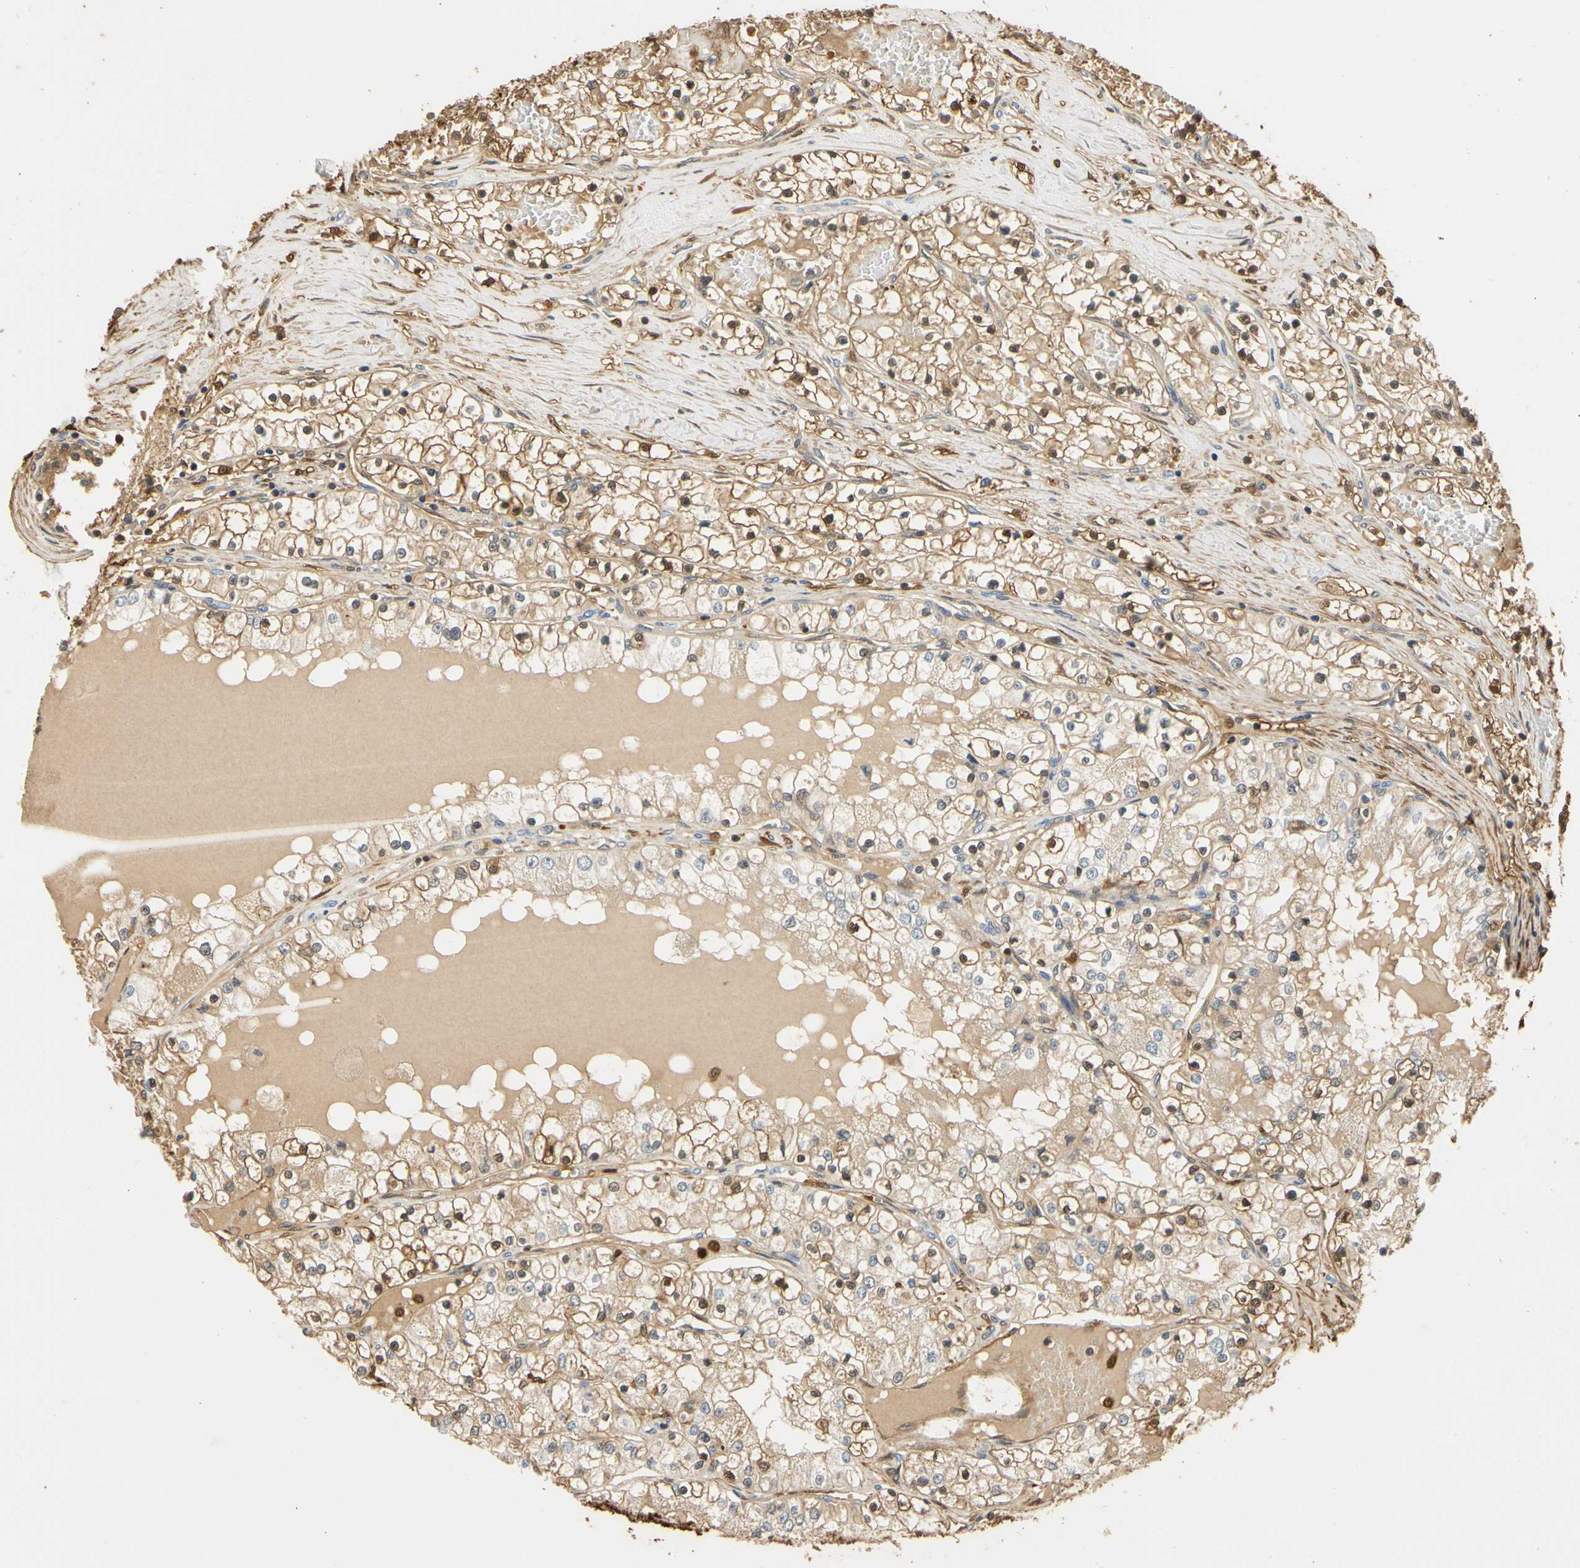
{"staining": {"intensity": "moderate", "quantity": ">75%", "location": "cytoplasmic/membranous,nuclear"}, "tissue": "renal cancer", "cell_type": "Tumor cells", "image_type": "cancer", "snomed": [{"axis": "morphology", "description": "Adenocarcinoma, NOS"}, {"axis": "topography", "description": "Kidney"}], "caption": "The immunohistochemical stain highlights moderate cytoplasmic/membranous and nuclear expression in tumor cells of renal cancer (adenocarcinoma) tissue.", "gene": "S100A6", "patient": {"sex": "male", "age": 68}}